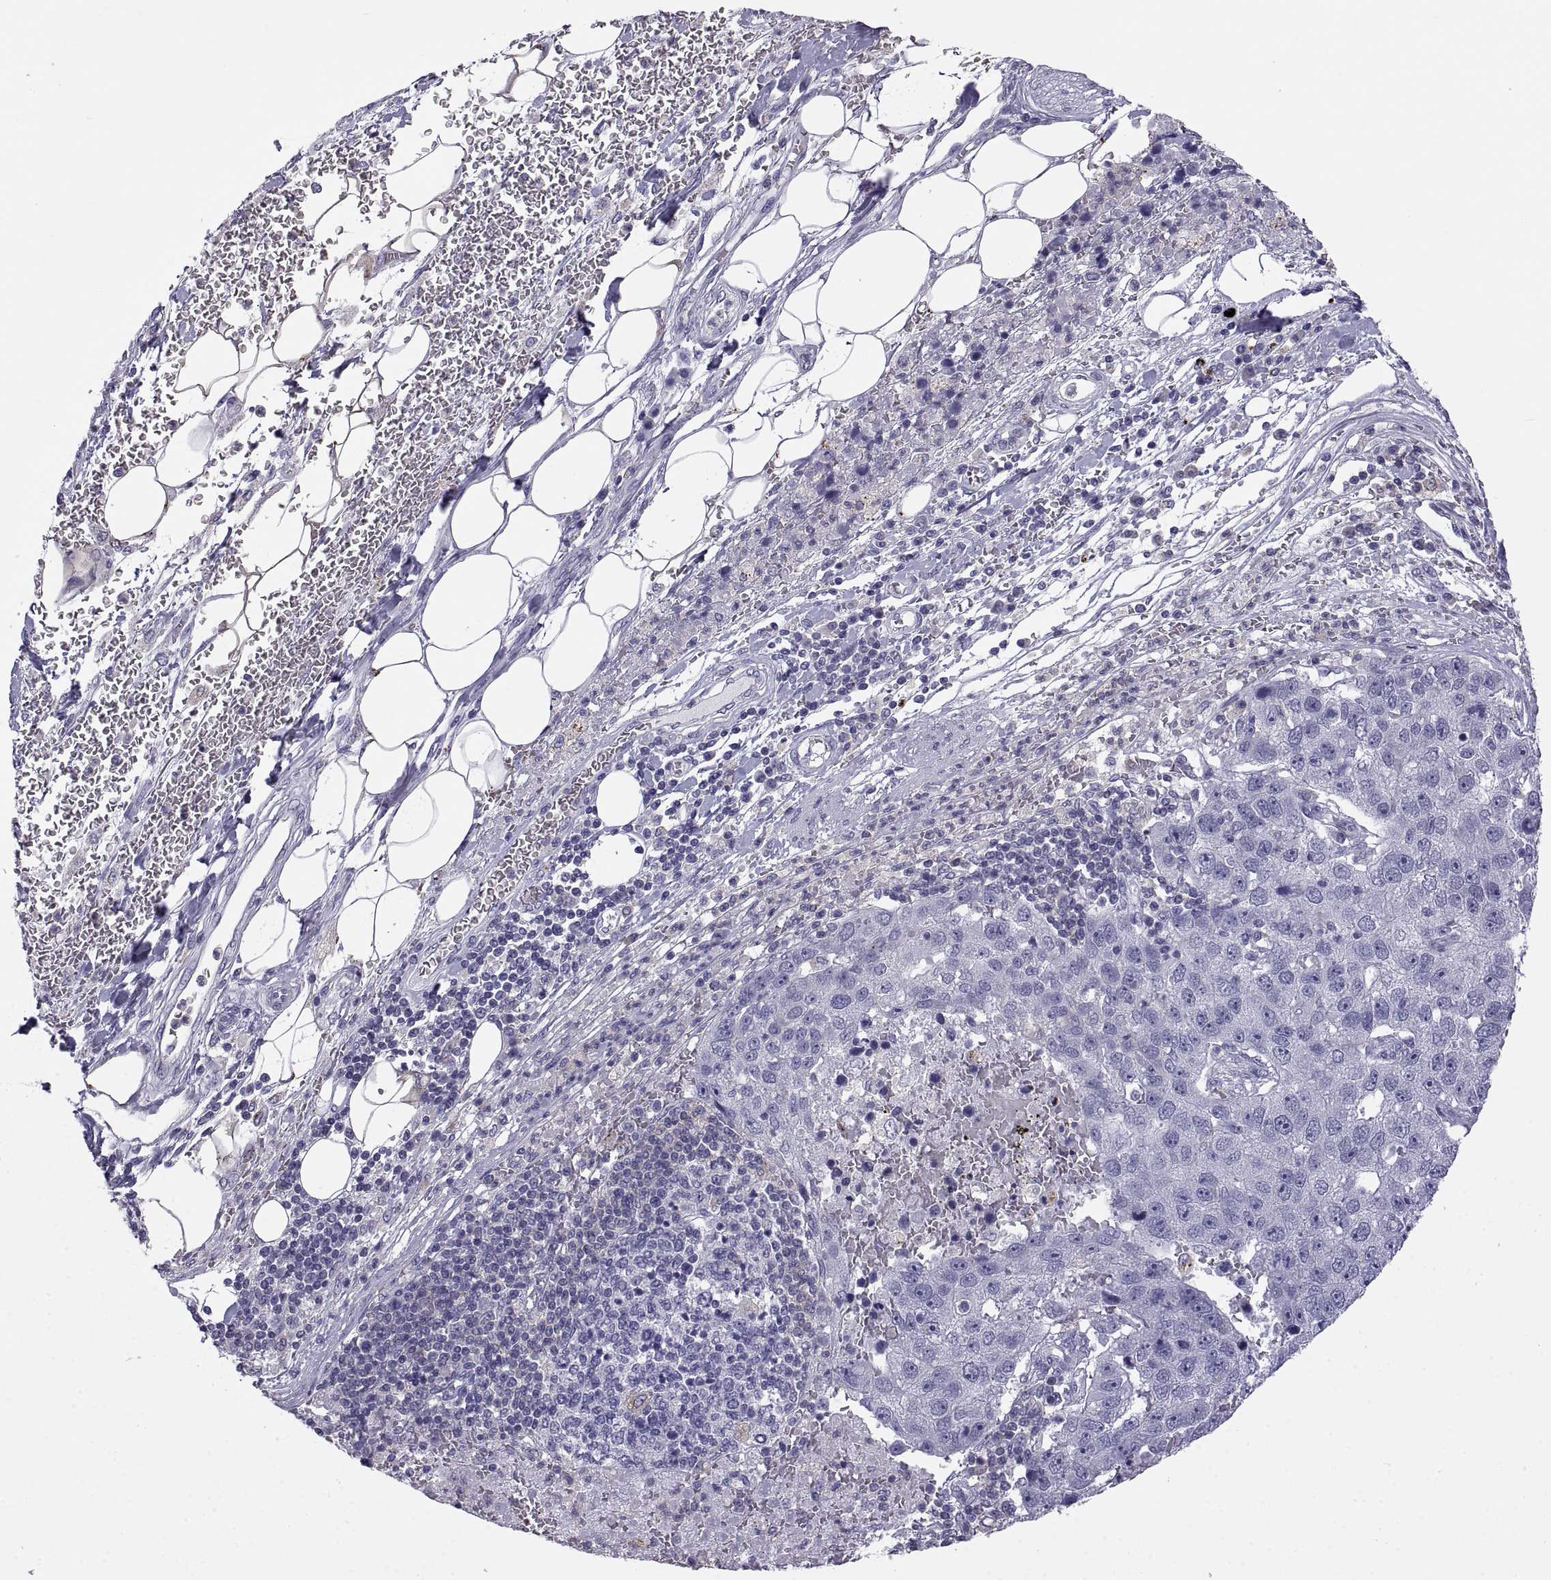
{"staining": {"intensity": "negative", "quantity": "none", "location": "none"}, "tissue": "pancreatic cancer", "cell_type": "Tumor cells", "image_type": "cancer", "snomed": [{"axis": "morphology", "description": "Adenocarcinoma, NOS"}, {"axis": "topography", "description": "Pancreas"}], "caption": "An immunohistochemistry (IHC) histopathology image of pancreatic cancer (adenocarcinoma) is shown. There is no staining in tumor cells of pancreatic cancer (adenocarcinoma). (Brightfield microscopy of DAB IHC at high magnification).", "gene": "RGS19", "patient": {"sex": "female", "age": 61}}